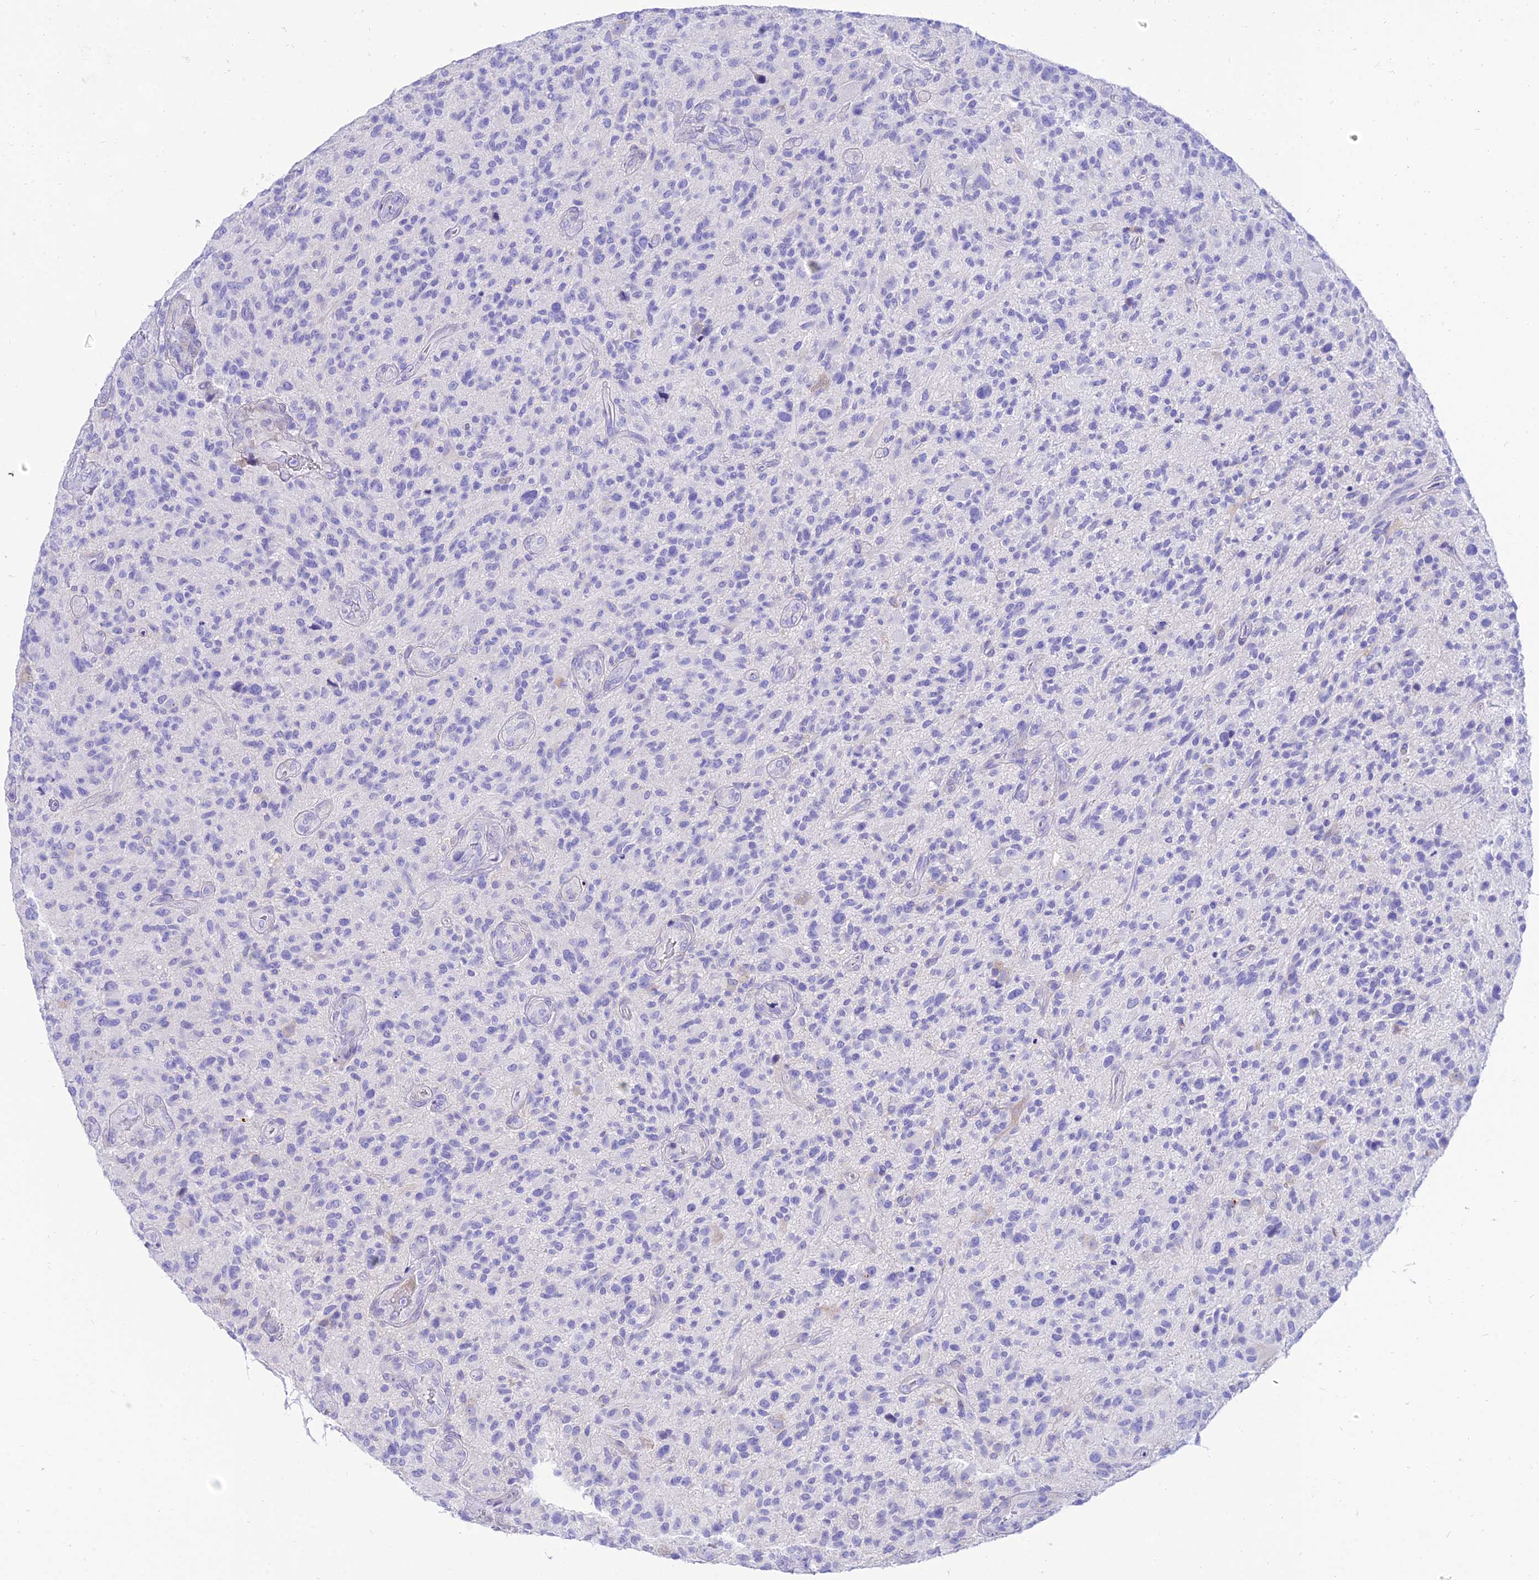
{"staining": {"intensity": "negative", "quantity": "none", "location": "none"}, "tissue": "glioma", "cell_type": "Tumor cells", "image_type": "cancer", "snomed": [{"axis": "morphology", "description": "Glioma, malignant, High grade"}, {"axis": "topography", "description": "Brain"}], "caption": "Immunohistochemical staining of human glioma reveals no significant expression in tumor cells.", "gene": "TAC3", "patient": {"sex": "male", "age": 47}}